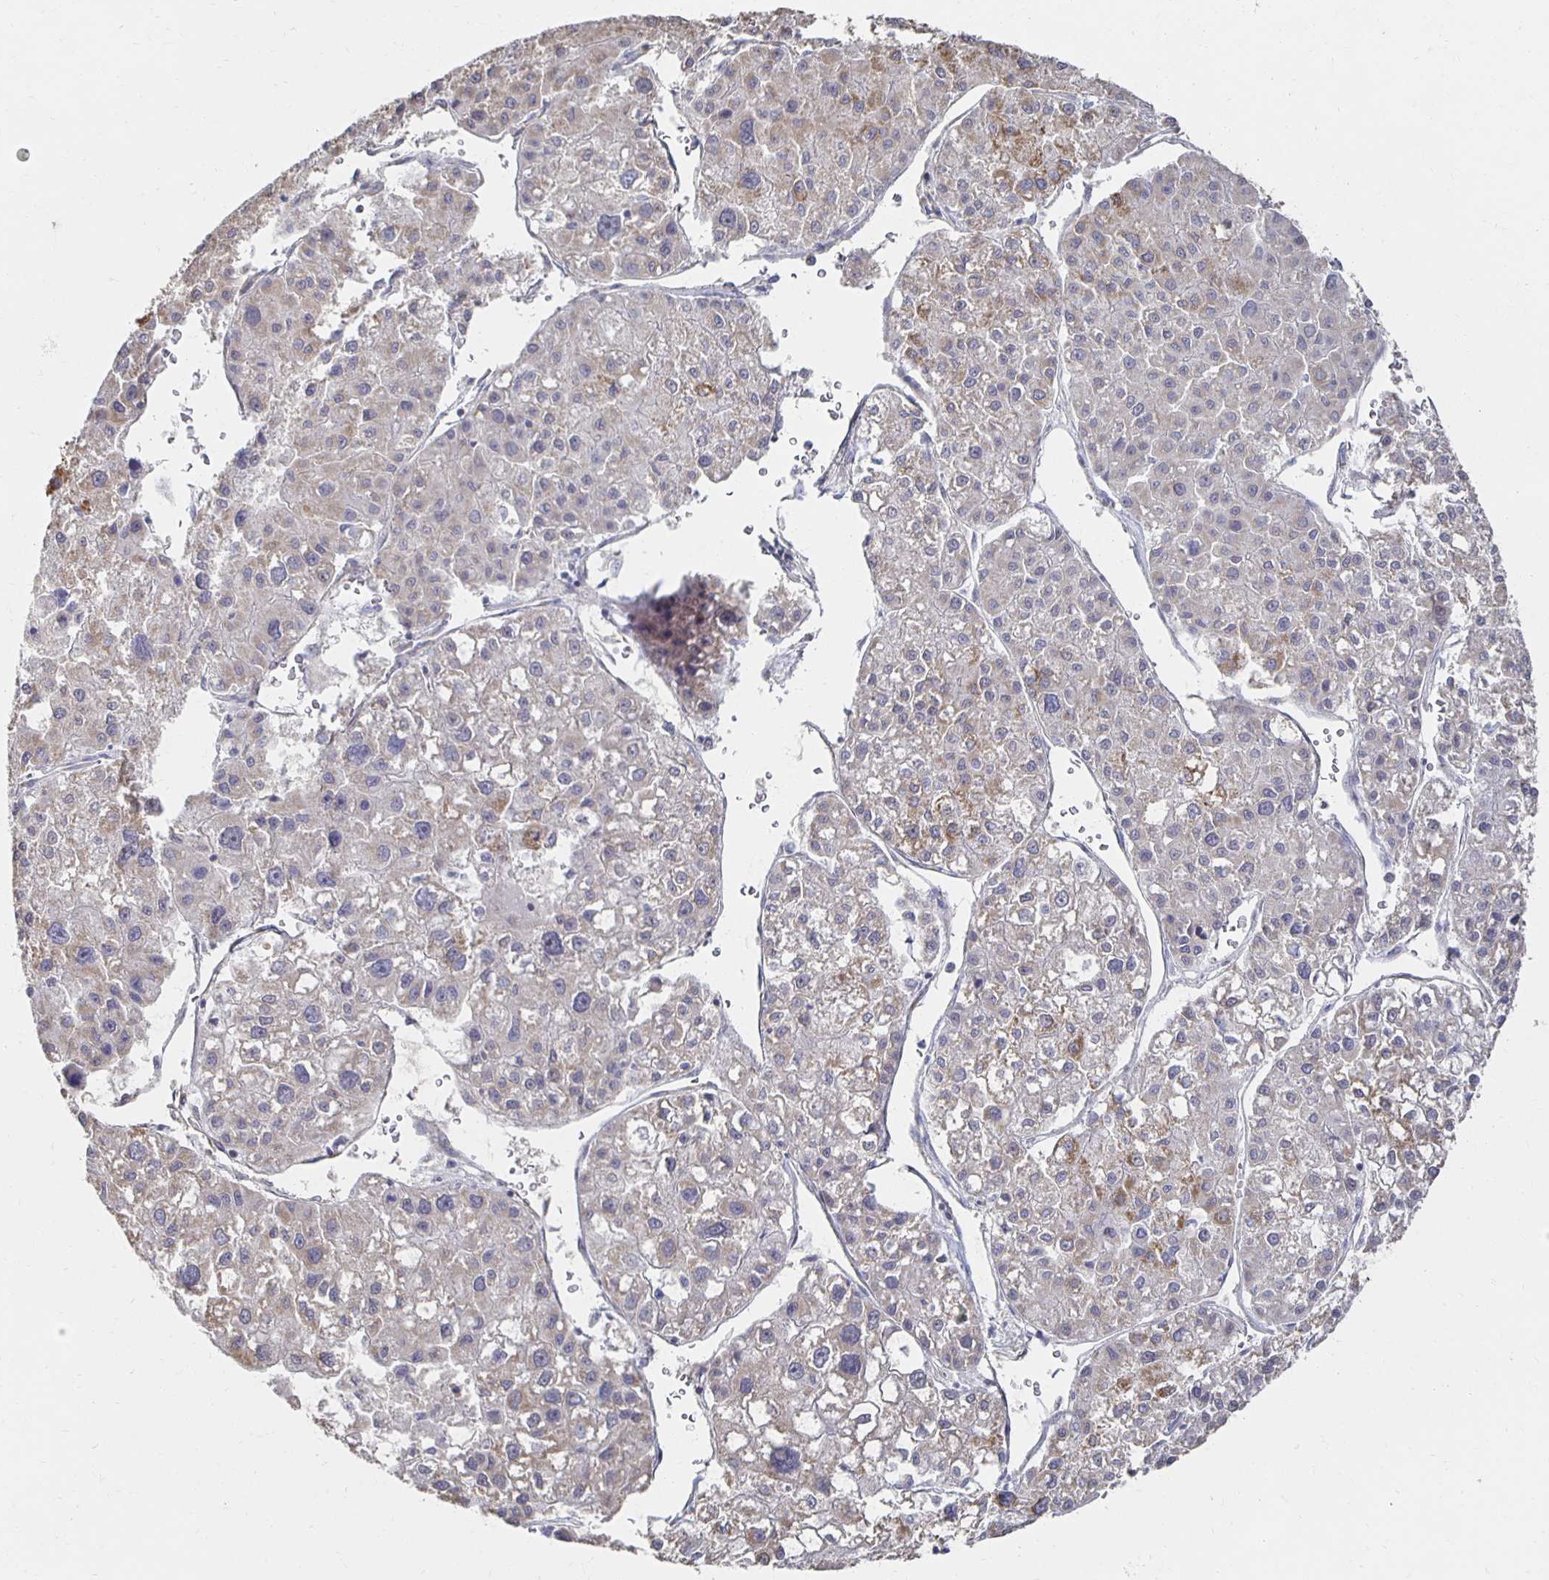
{"staining": {"intensity": "weak", "quantity": "25%-75%", "location": "cytoplasmic/membranous"}, "tissue": "liver cancer", "cell_type": "Tumor cells", "image_type": "cancer", "snomed": [{"axis": "morphology", "description": "Carcinoma, Hepatocellular, NOS"}, {"axis": "topography", "description": "Liver"}], "caption": "A photomicrograph of human liver hepatocellular carcinoma stained for a protein exhibits weak cytoplasmic/membranous brown staining in tumor cells. The staining is performed using DAB brown chromogen to label protein expression. The nuclei are counter-stained blue using hematoxylin.", "gene": "NKX2-8", "patient": {"sex": "male", "age": 73}}